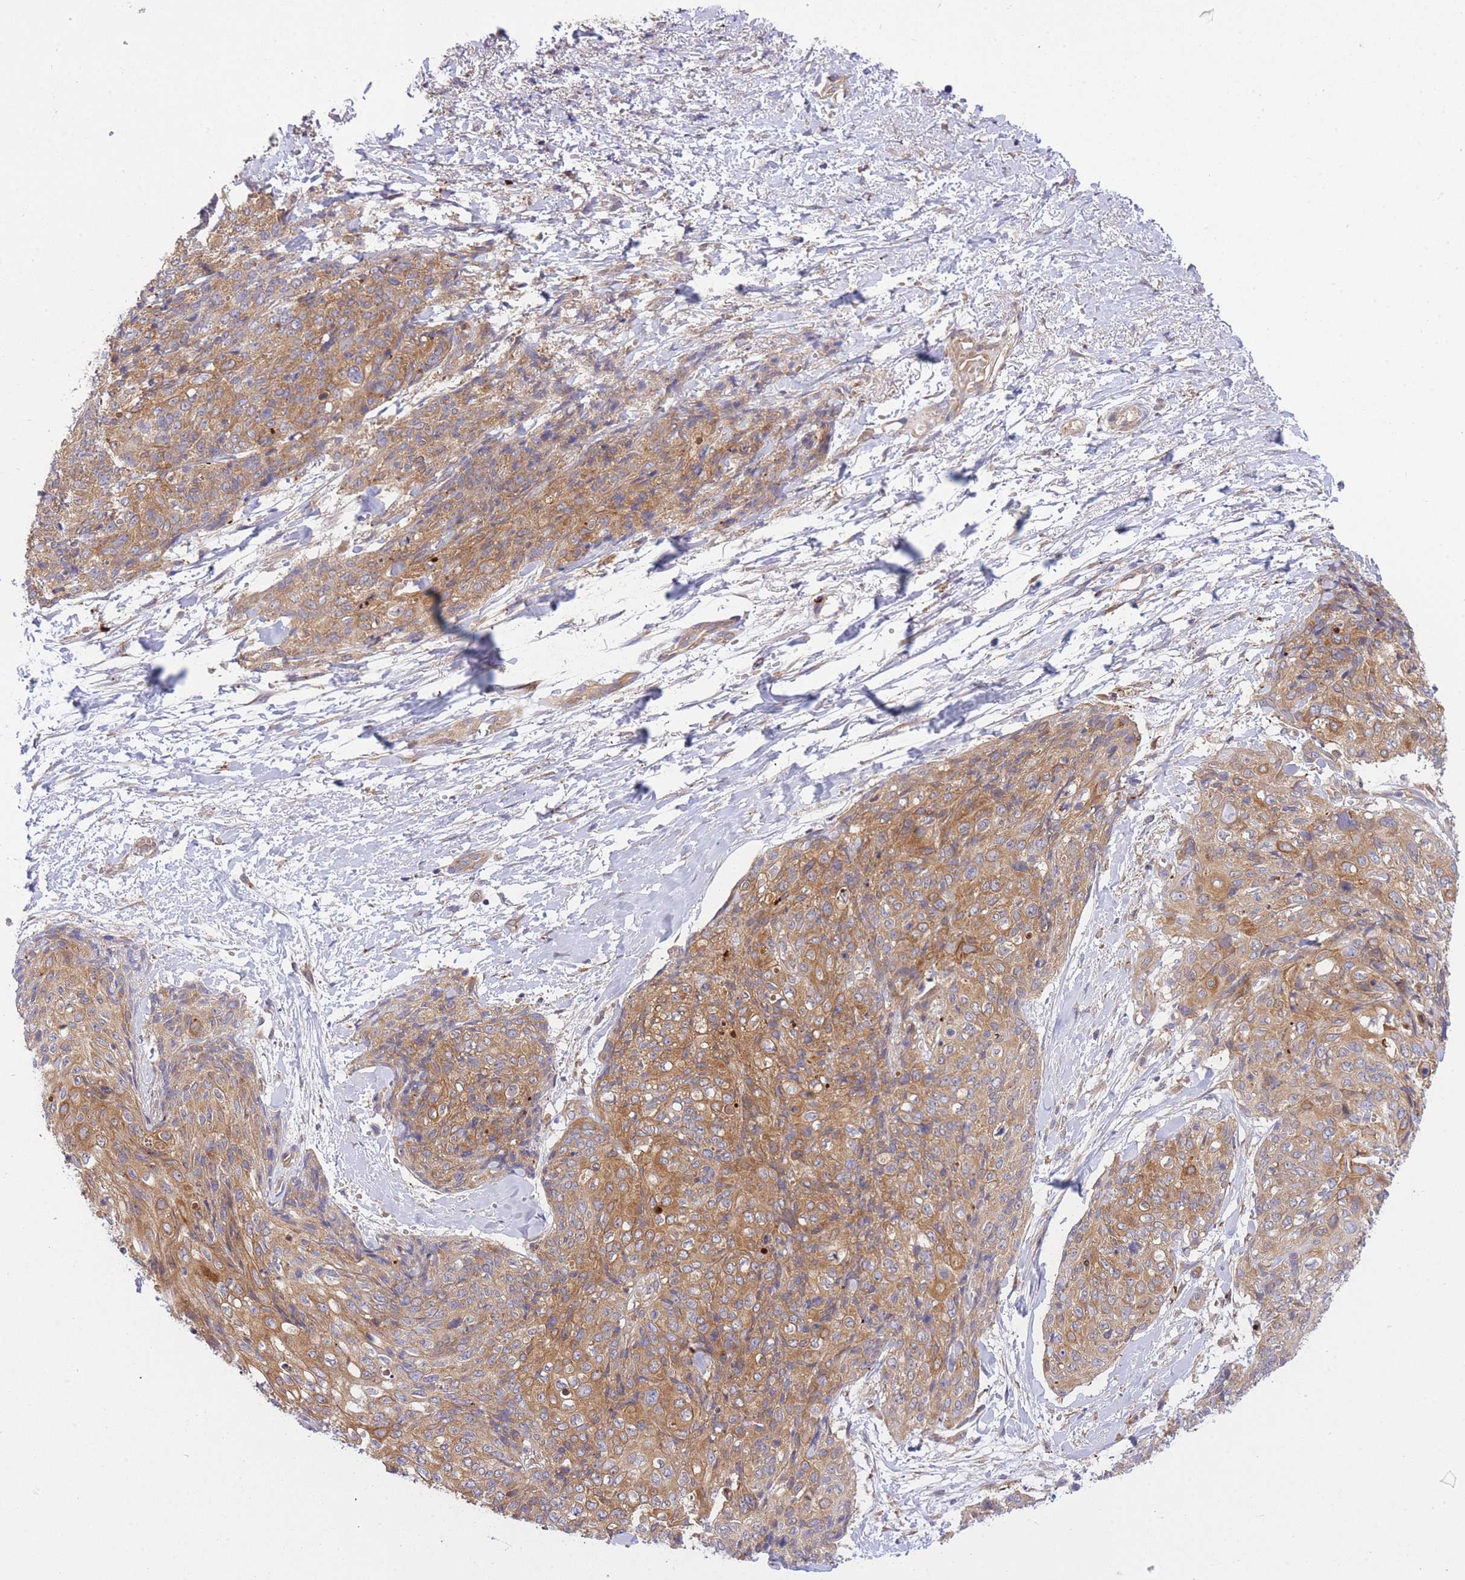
{"staining": {"intensity": "moderate", "quantity": ">75%", "location": "cytoplasmic/membranous"}, "tissue": "skin cancer", "cell_type": "Tumor cells", "image_type": "cancer", "snomed": [{"axis": "morphology", "description": "Squamous cell carcinoma, NOS"}, {"axis": "topography", "description": "Skin"}, {"axis": "topography", "description": "Vulva"}], "caption": "A histopathology image showing moderate cytoplasmic/membranous expression in approximately >75% of tumor cells in skin cancer, as visualized by brown immunohistochemical staining.", "gene": "EIF2B2", "patient": {"sex": "female", "age": 85}}